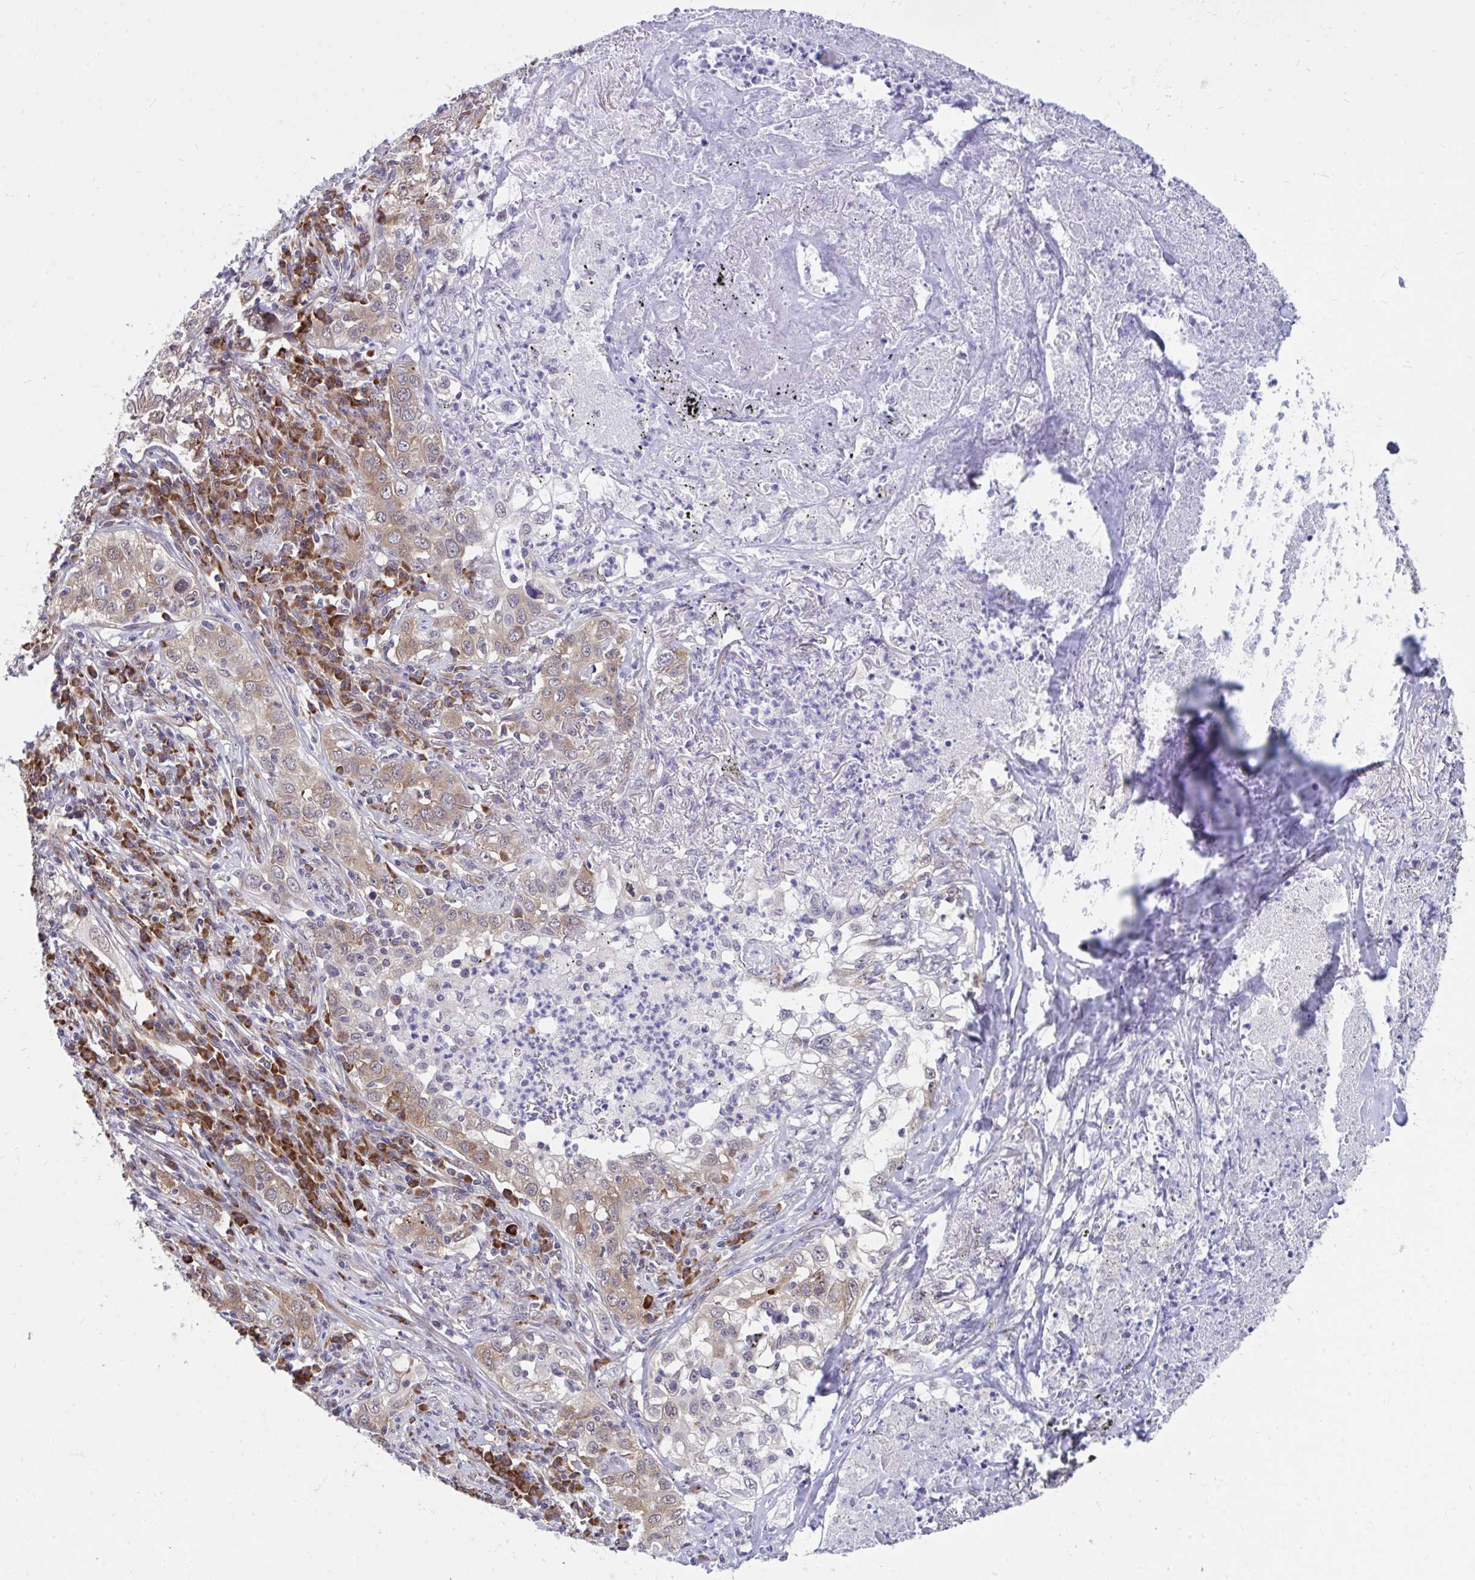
{"staining": {"intensity": "moderate", "quantity": "<25%", "location": "cytoplasmic/membranous"}, "tissue": "lung cancer", "cell_type": "Tumor cells", "image_type": "cancer", "snomed": [{"axis": "morphology", "description": "Squamous cell carcinoma, NOS"}, {"axis": "topography", "description": "Lung"}], "caption": "Moderate cytoplasmic/membranous positivity for a protein is seen in approximately <25% of tumor cells of lung cancer using immunohistochemistry (IHC).", "gene": "SELENON", "patient": {"sex": "male", "age": 71}}